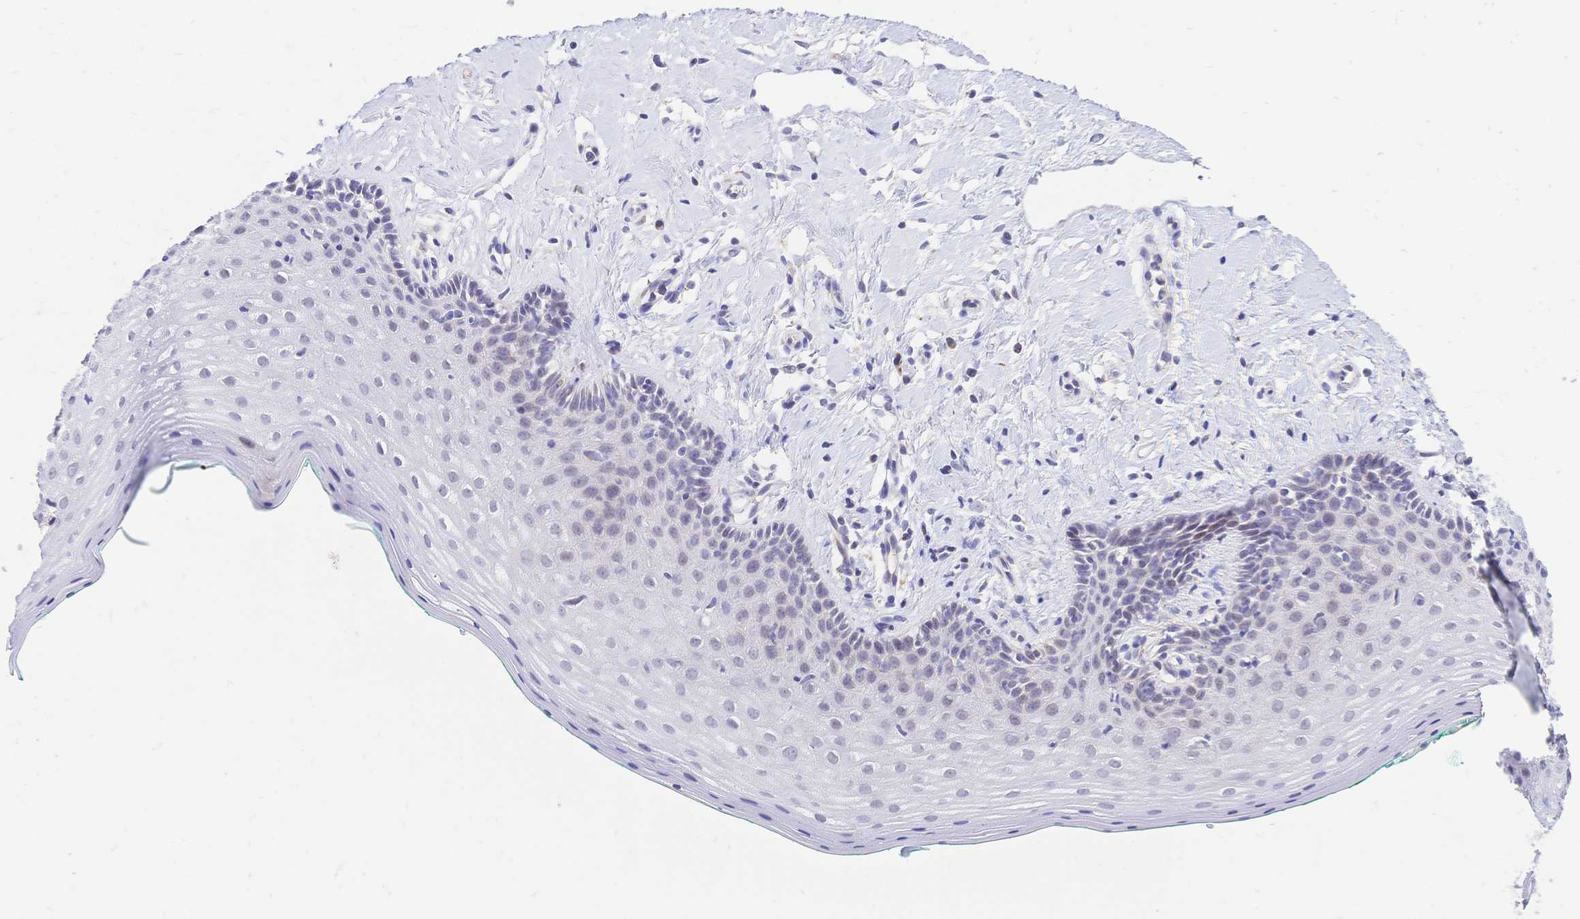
{"staining": {"intensity": "weak", "quantity": "<25%", "location": "cytoplasmic/membranous"}, "tissue": "vagina", "cell_type": "Squamous epithelial cells", "image_type": "normal", "snomed": [{"axis": "morphology", "description": "Normal tissue, NOS"}, {"axis": "topography", "description": "Vagina"}], "caption": "Immunohistochemistry image of normal human vagina stained for a protein (brown), which shows no positivity in squamous epithelial cells. (Immunohistochemistry (ihc), brightfield microscopy, high magnification).", "gene": "CLEC18A", "patient": {"sex": "female", "age": 42}}